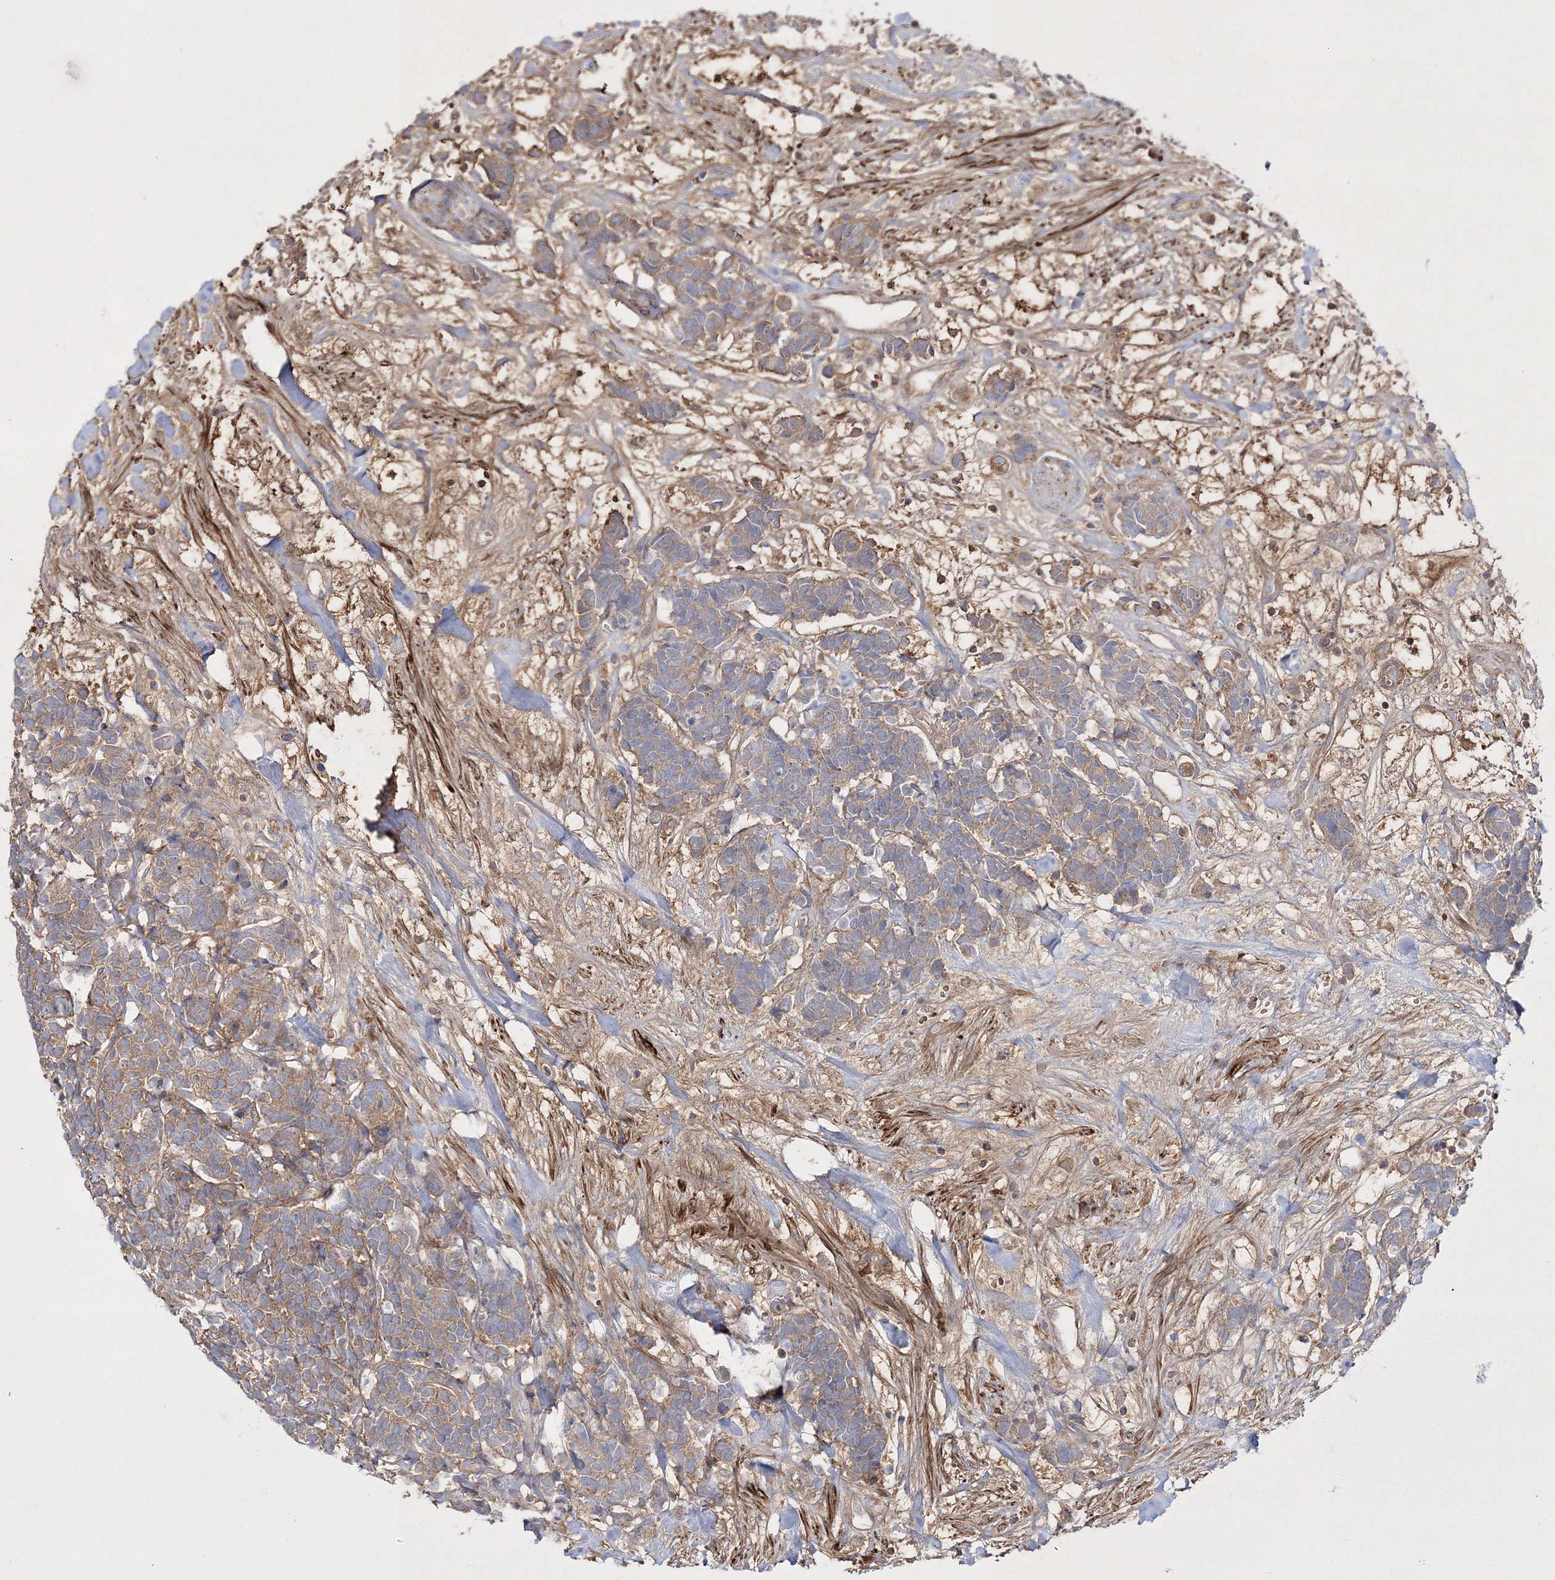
{"staining": {"intensity": "weak", "quantity": ">75%", "location": "cytoplasmic/membranous"}, "tissue": "carcinoid", "cell_type": "Tumor cells", "image_type": "cancer", "snomed": [{"axis": "morphology", "description": "Carcinoma, NOS"}, {"axis": "morphology", "description": "Carcinoid, malignant, NOS"}, {"axis": "topography", "description": "Urinary bladder"}], "caption": "There is low levels of weak cytoplasmic/membranous expression in tumor cells of carcinoid, as demonstrated by immunohistochemical staining (brown color).", "gene": "ZSWIM6", "patient": {"sex": "male", "age": 57}}